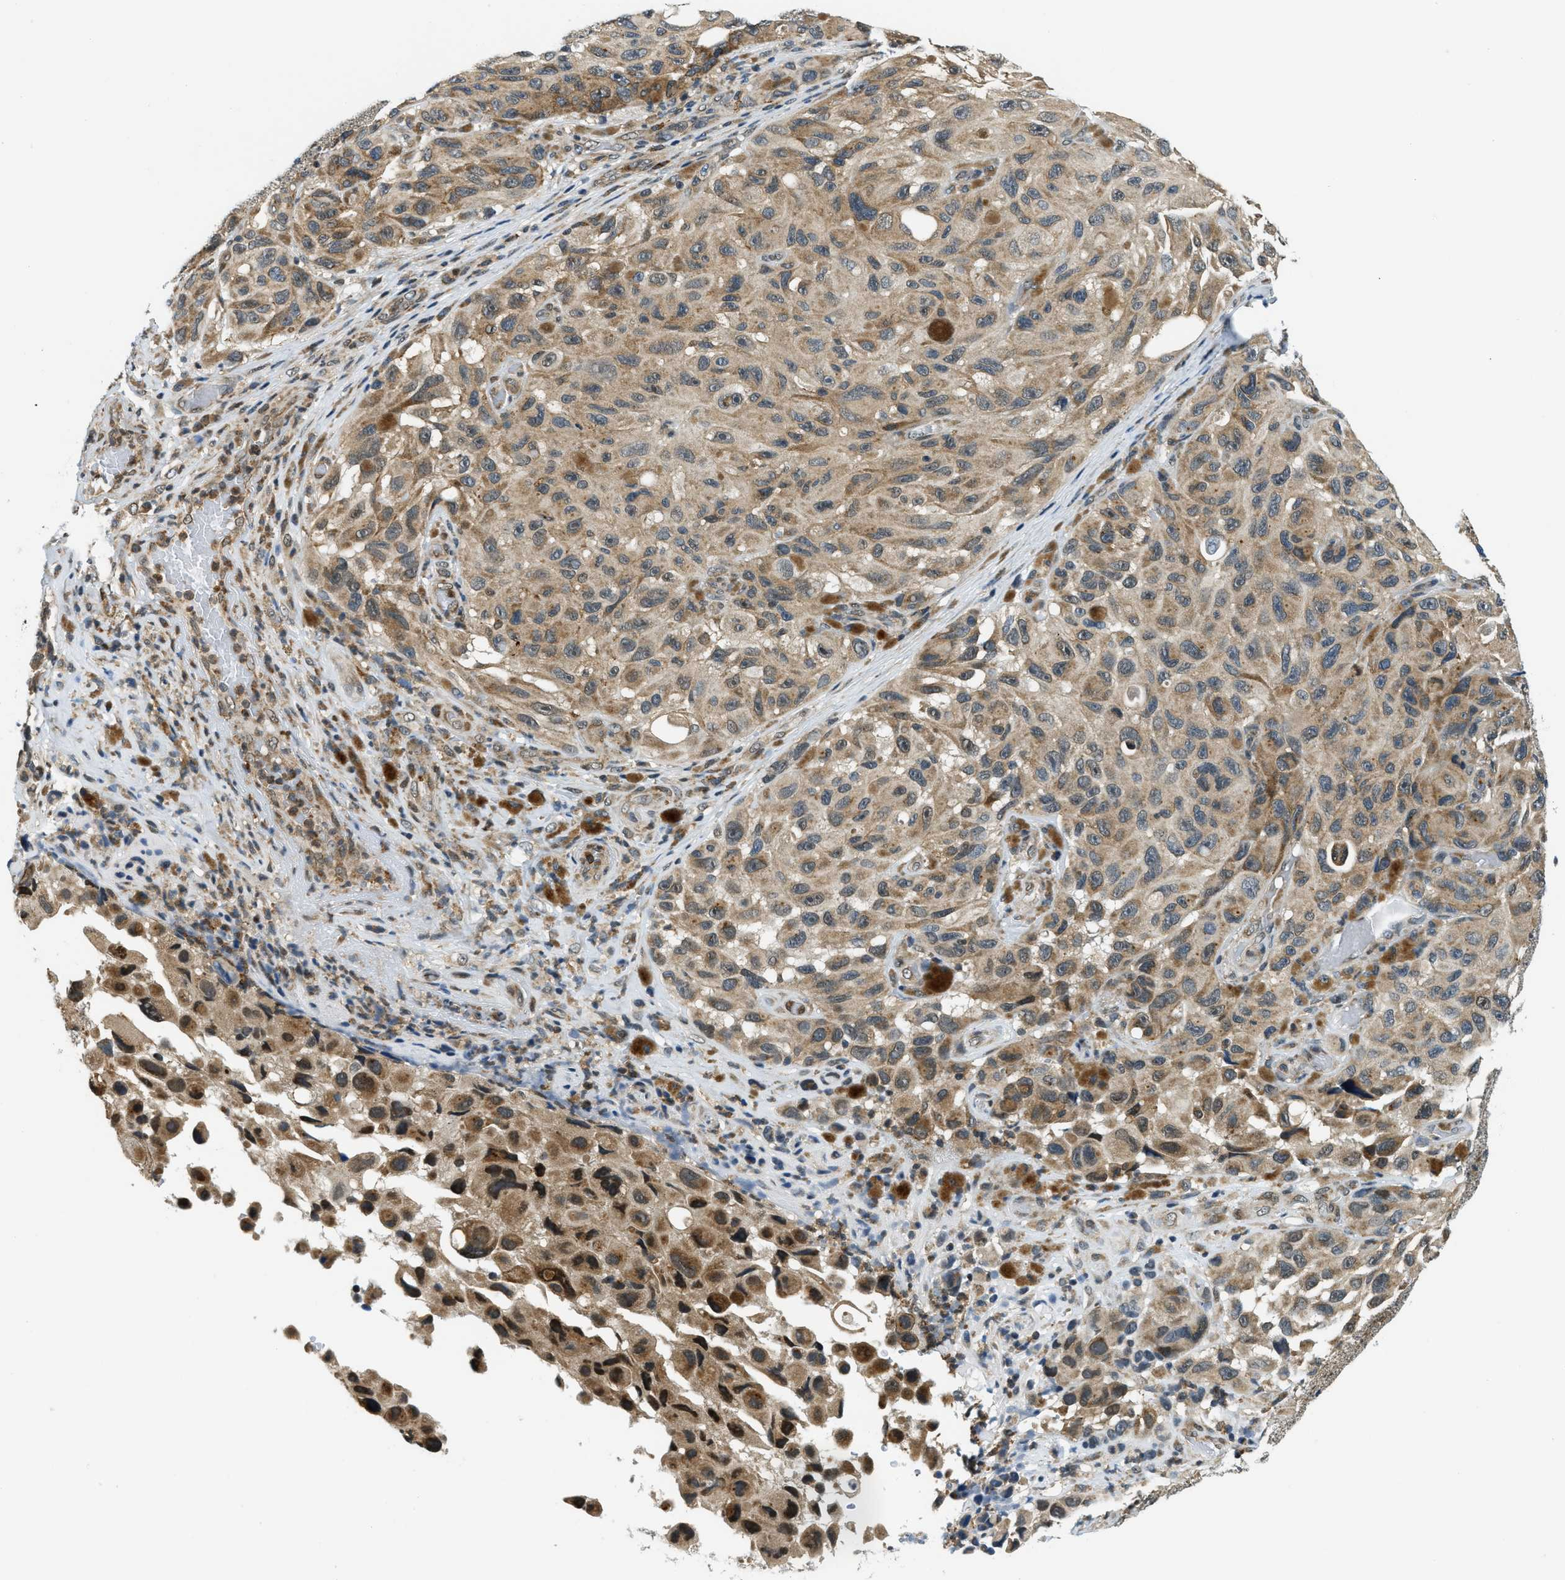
{"staining": {"intensity": "moderate", "quantity": ">75%", "location": "cytoplasmic/membranous"}, "tissue": "melanoma", "cell_type": "Tumor cells", "image_type": "cancer", "snomed": [{"axis": "morphology", "description": "Malignant melanoma, NOS"}, {"axis": "topography", "description": "Skin"}], "caption": "A high-resolution micrograph shows immunohistochemistry staining of melanoma, which reveals moderate cytoplasmic/membranous expression in about >75% of tumor cells.", "gene": "RAB11FIP1", "patient": {"sex": "female", "age": 73}}